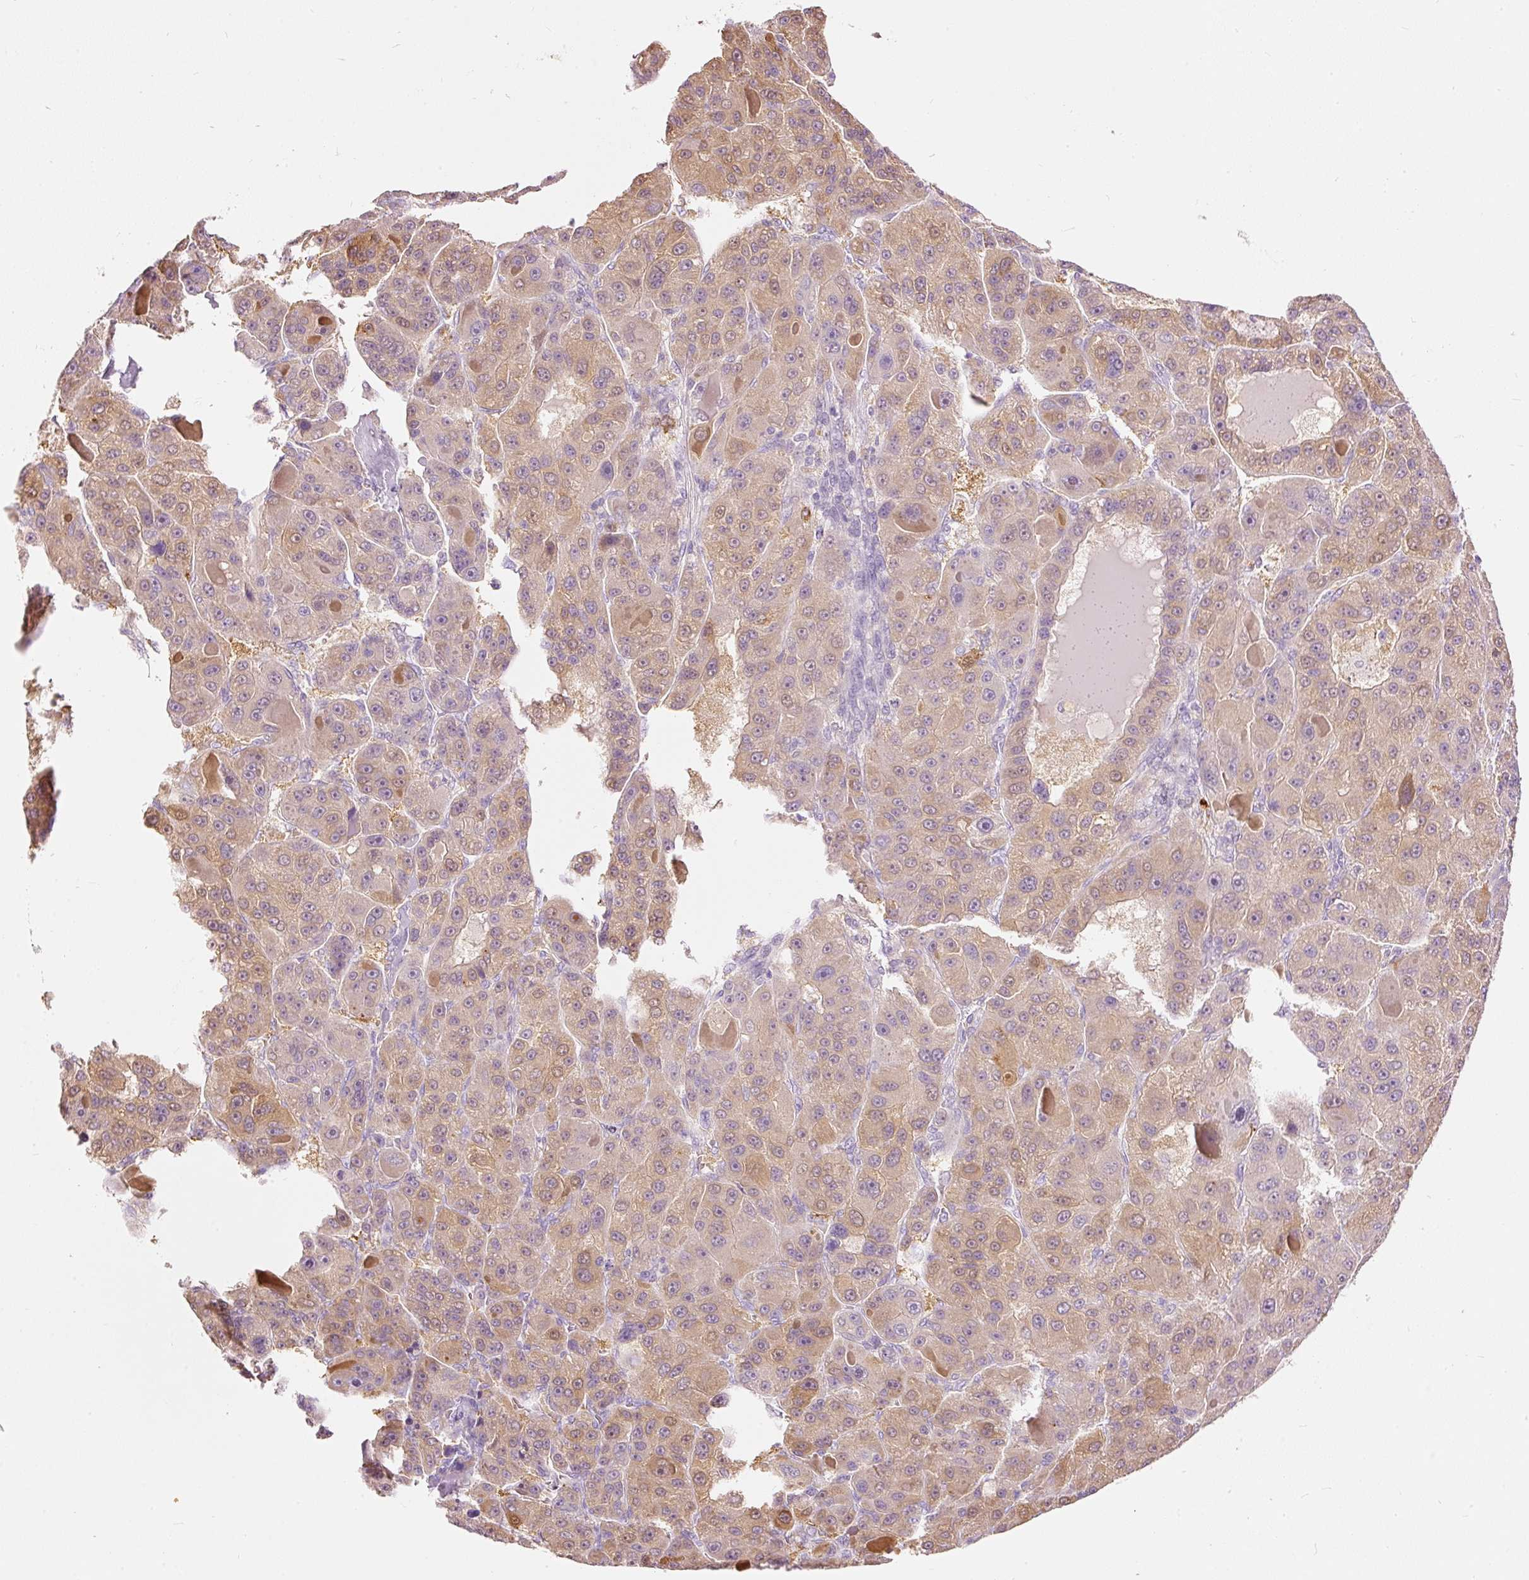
{"staining": {"intensity": "moderate", "quantity": ">75%", "location": "cytoplasmic/membranous"}, "tissue": "liver cancer", "cell_type": "Tumor cells", "image_type": "cancer", "snomed": [{"axis": "morphology", "description": "Carcinoma, Hepatocellular, NOS"}, {"axis": "topography", "description": "Liver"}], "caption": "A brown stain labels moderate cytoplasmic/membranous staining of a protein in liver hepatocellular carcinoma tumor cells.", "gene": "MTHFD2", "patient": {"sex": "male", "age": 76}}